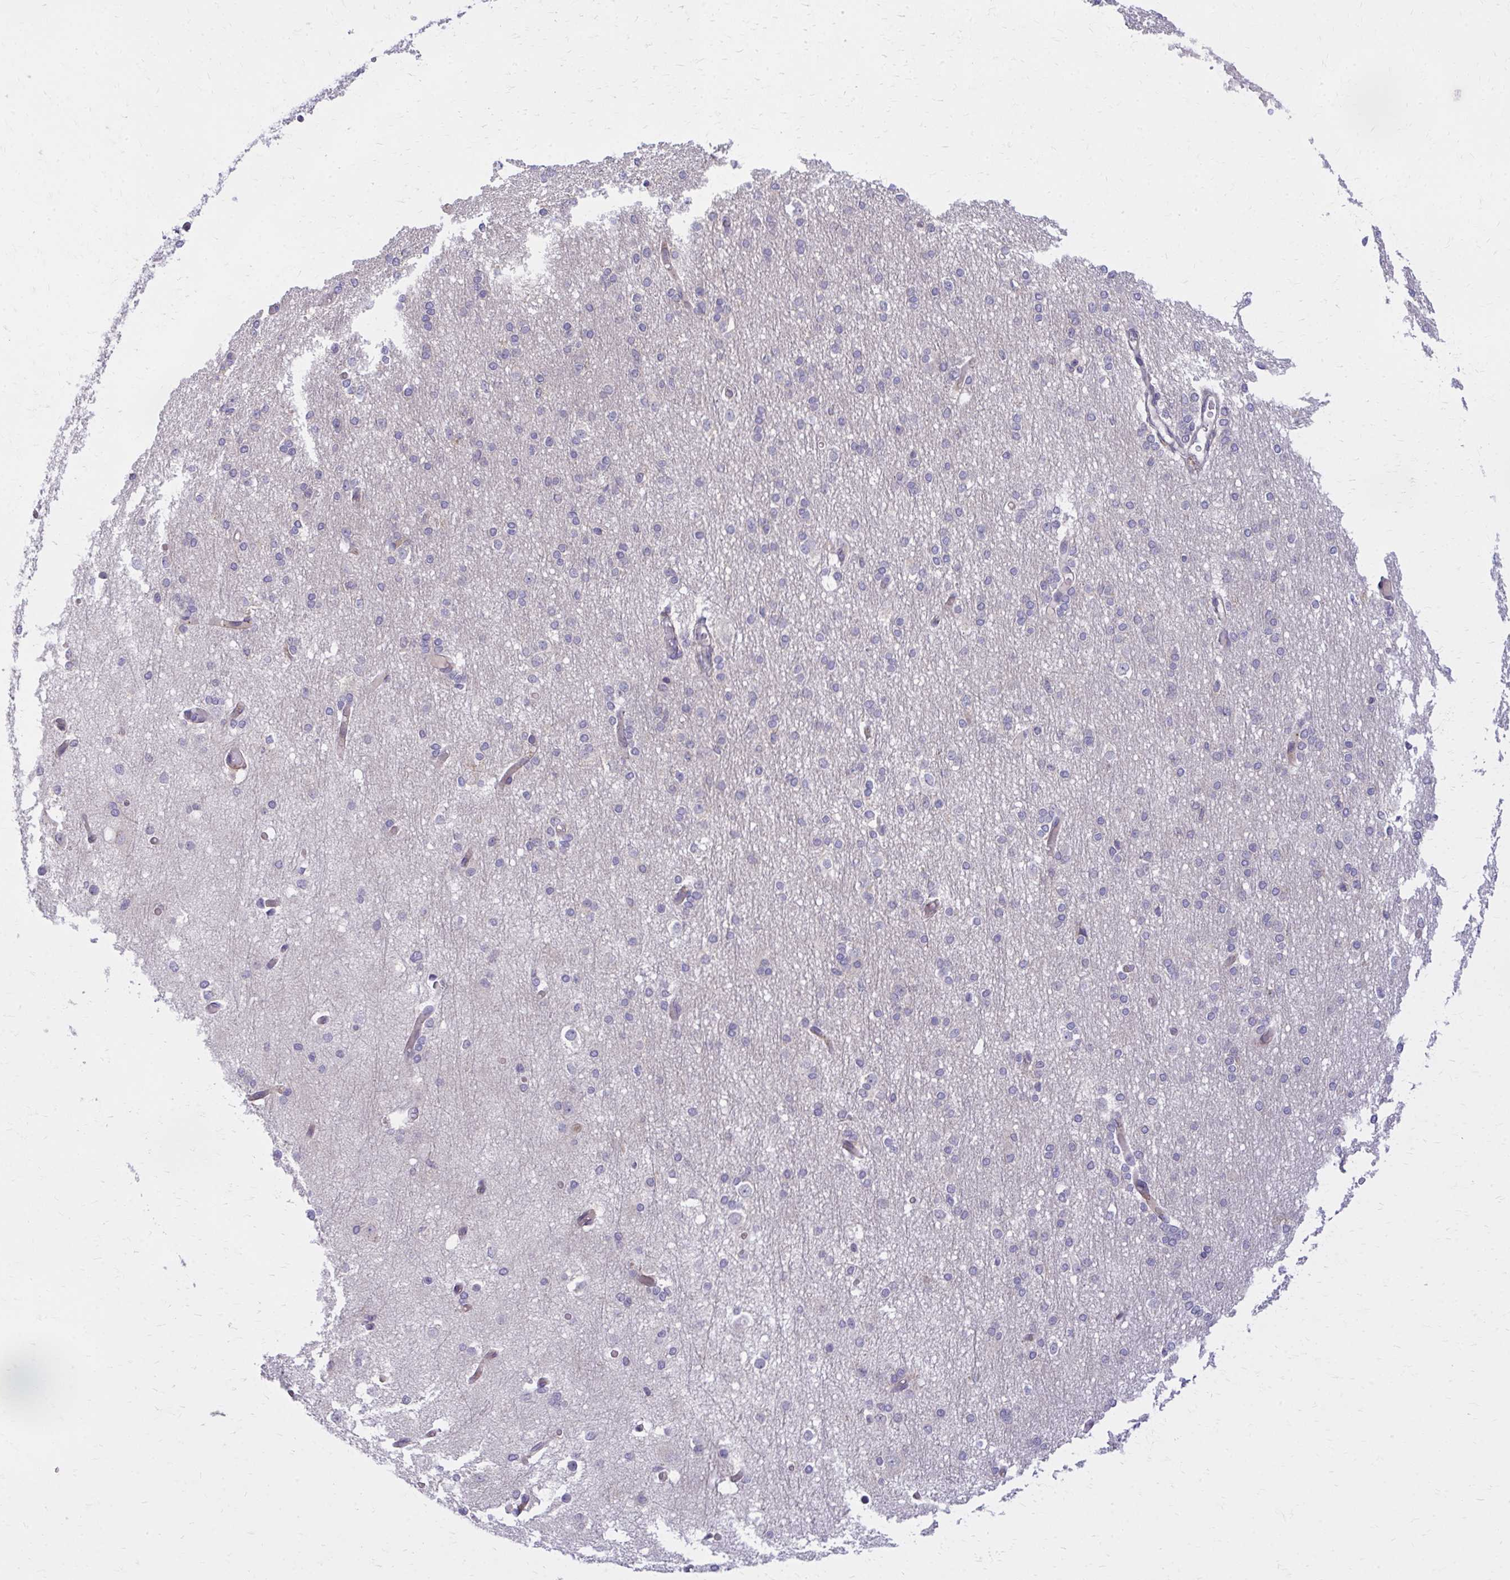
{"staining": {"intensity": "negative", "quantity": "none", "location": "none"}, "tissue": "cerebral cortex", "cell_type": "Endothelial cells", "image_type": "normal", "snomed": [{"axis": "morphology", "description": "Normal tissue, NOS"}, {"axis": "morphology", "description": "Inflammation, NOS"}, {"axis": "topography", "description": "Cerebral cortex"}], "caption": "A micrograph of cerebral cortex stained for a protein displays no brown staining in endothelial cells.", "gene": "CEMP1", "patient": {"sex": "male", "age": 6}}